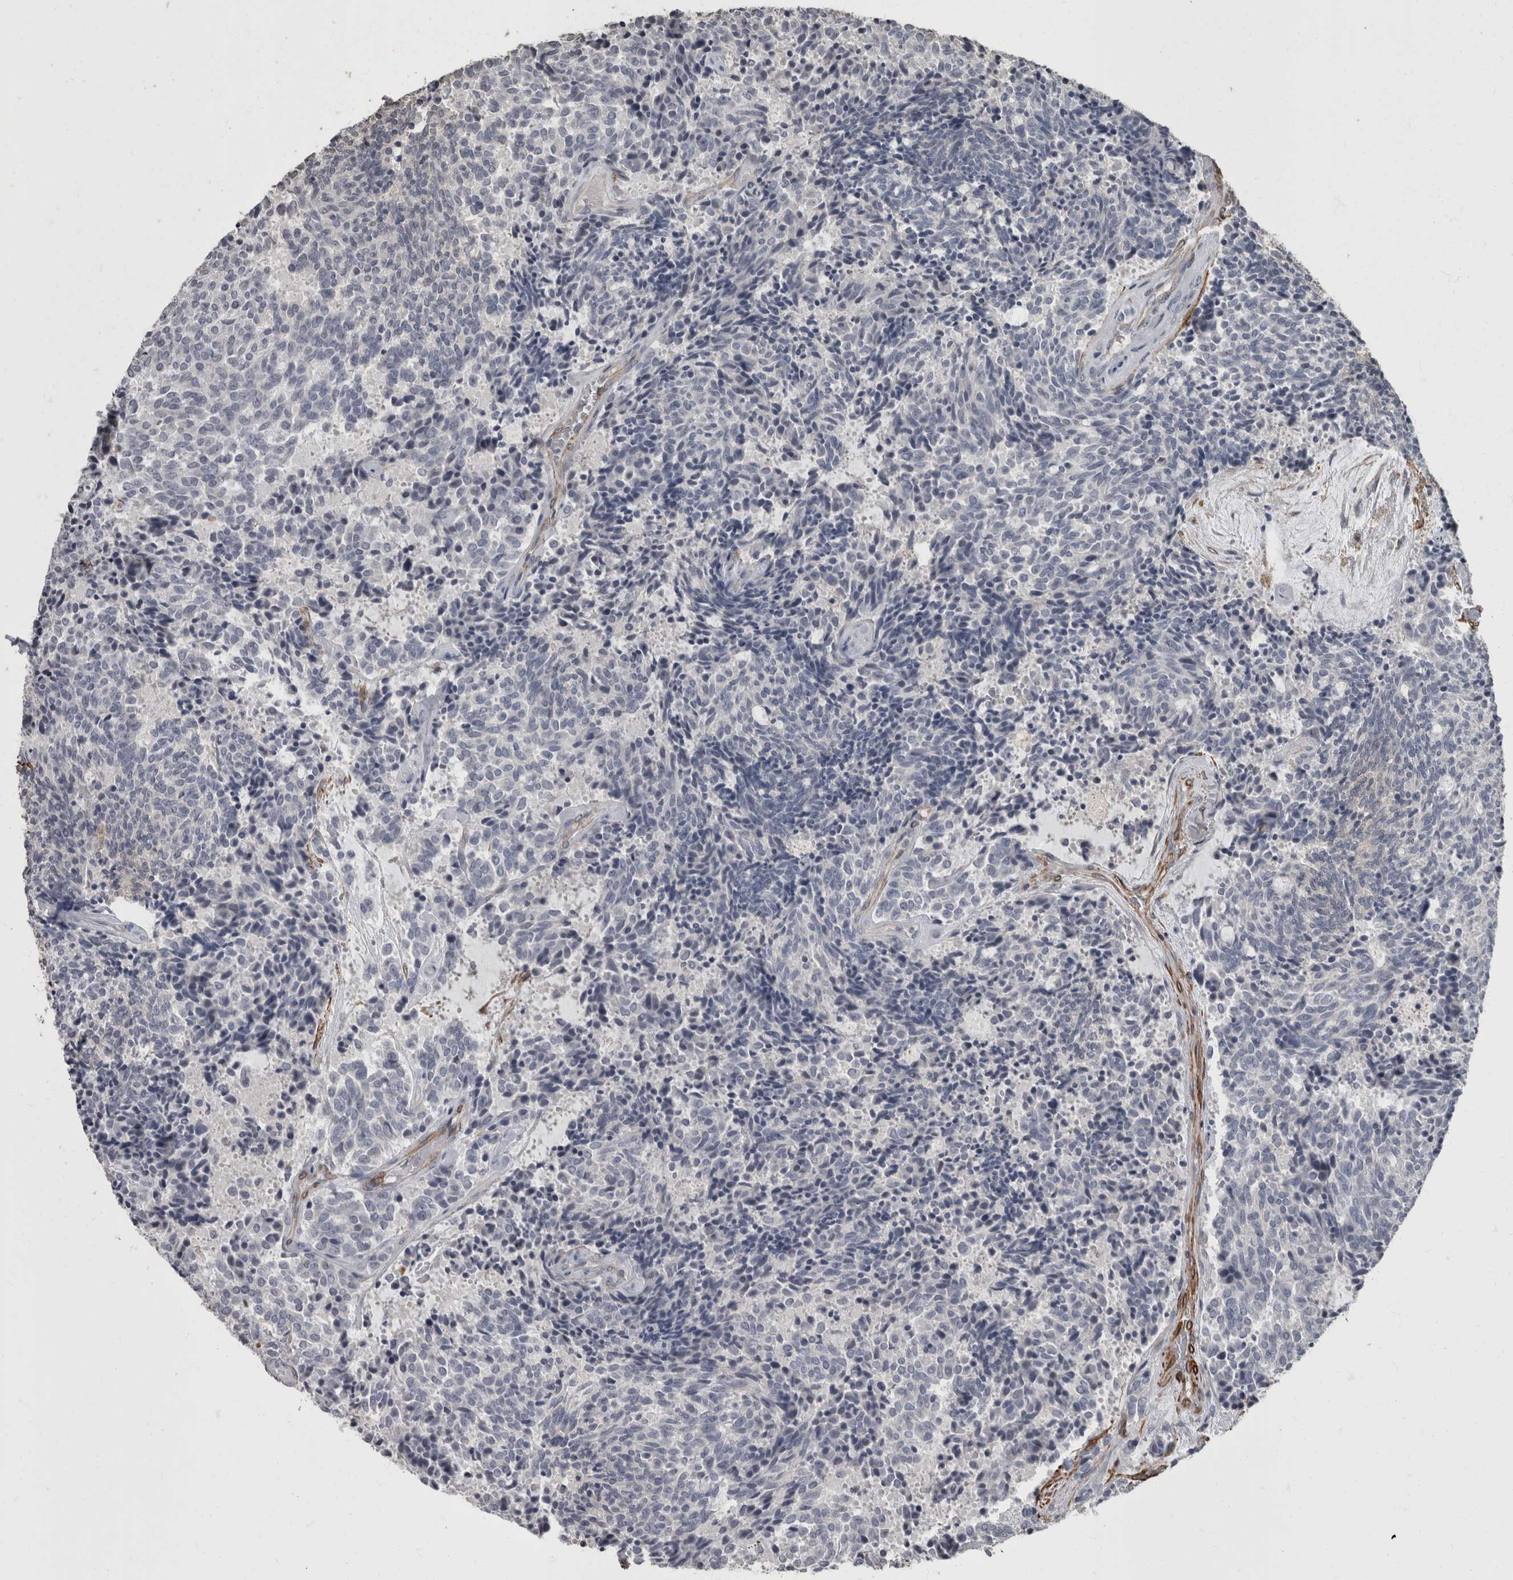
{"staining": {"intensity": "negative", "quantity": "none", "location": "none"}, "tissue": "carcinoid", "cell_type": "Tumor cells", "image_type": "cancer", "snomed": [{"axis": "morphology", "description": "Carcinoid, malignant, NOS"}, {"axis": "topography", "description": "Pancreas"}], "caption": "Immunohistochemistry (IHC) photomicrograph of neoplastic tissue: carcinoid stained with DAB displays no significant protein staining in tumor cells.", "gene": "MASTL", "patient": {"sex": "female", "age": 54}}